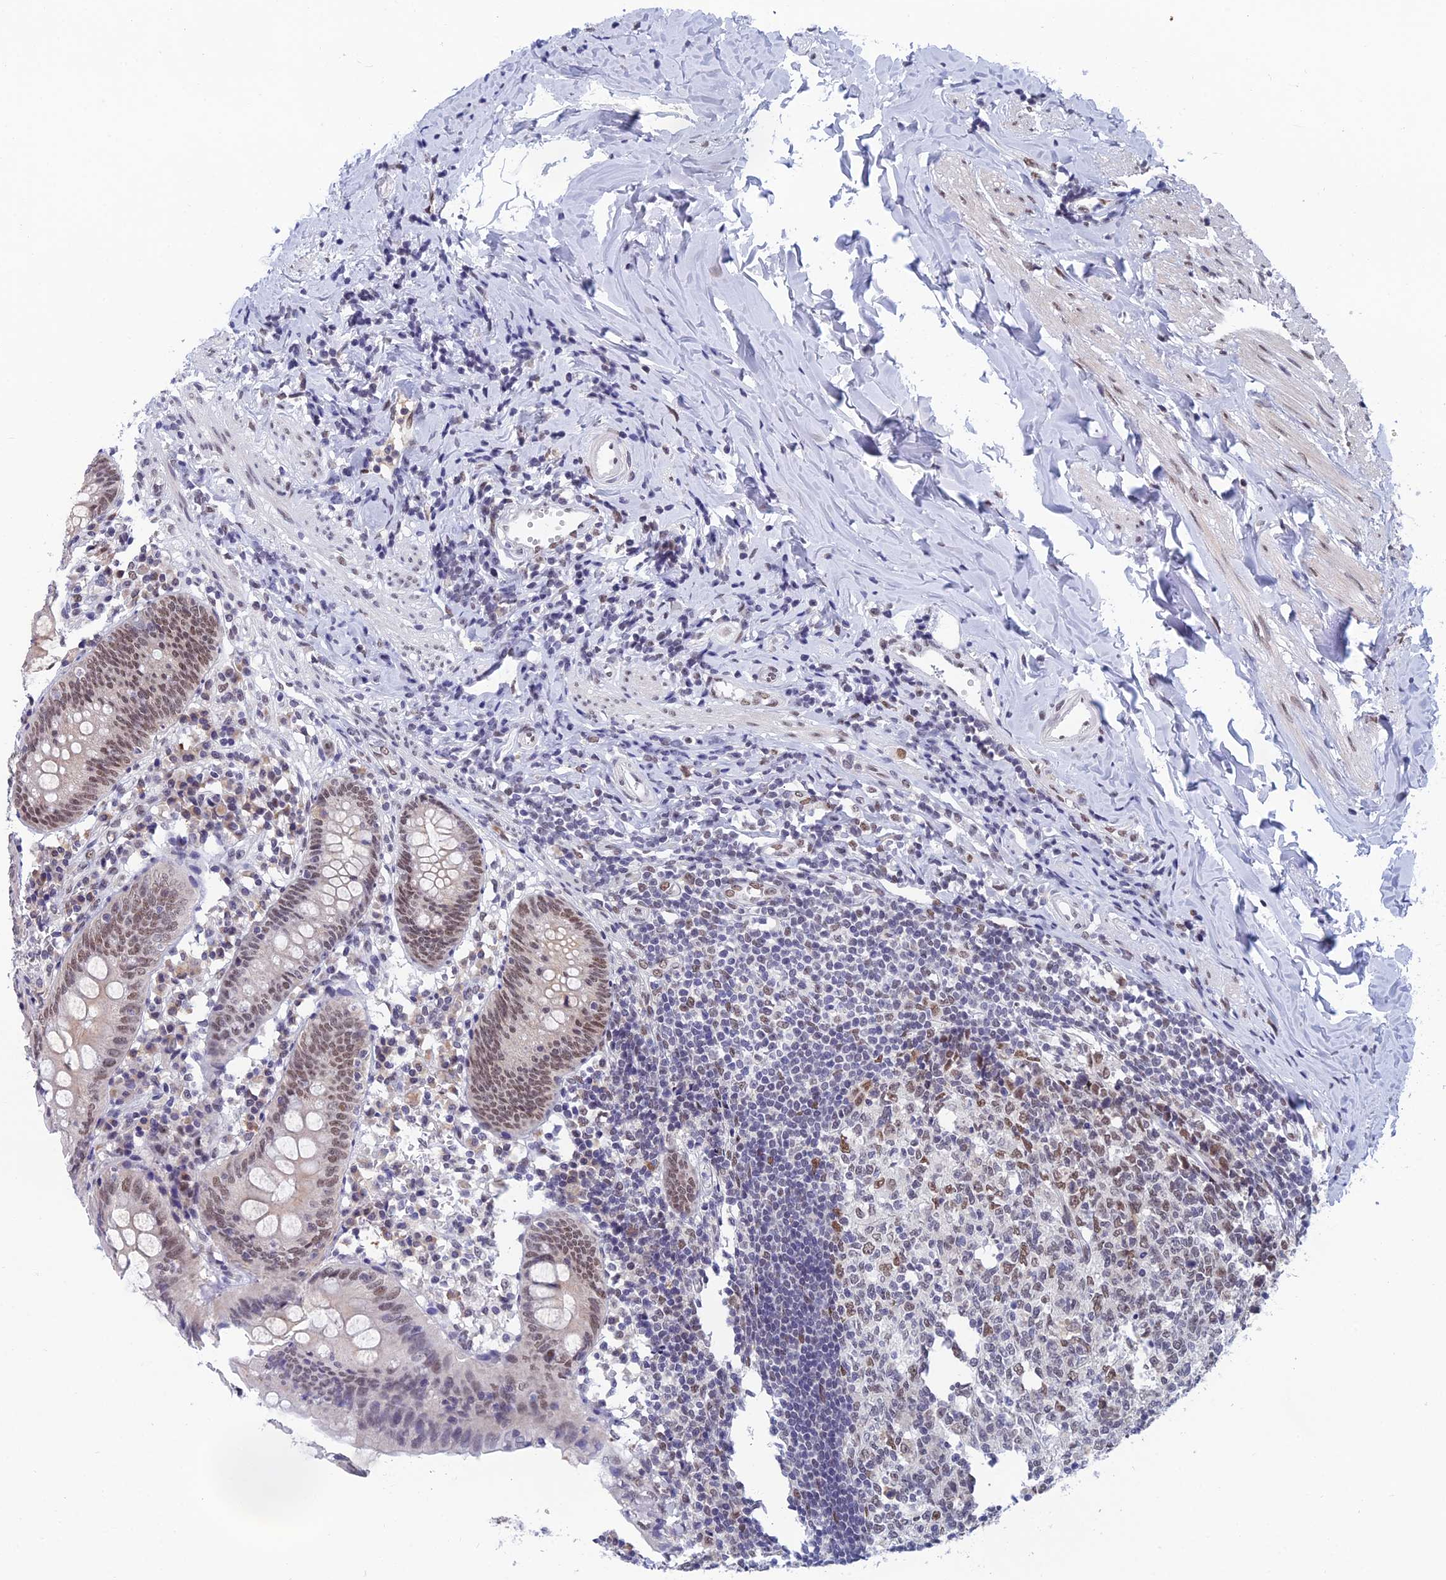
{"staining": {"intensity": "moderate", "quantity": ">75%", "location": "nuclear"}, "tissue": "appendix", "cell_type": "Glandular cells", "image_type": "normal", "snomed": [{"axis": "morphology", "description": "Normal tissue, NOS"}, {"axis": "topography", "description": "Appendix"}], "caption": "Immunohistochemistry photomicrograph of unremarkable appendix: human appendix stained using immunohistochemistry shows medium levels of moderate protein expression localized specifically in the nuclear of glandular cells, appearing as a nuclear brown color.", "gene": "NABP2", "patient": {"sex": "female", "age": 54}}